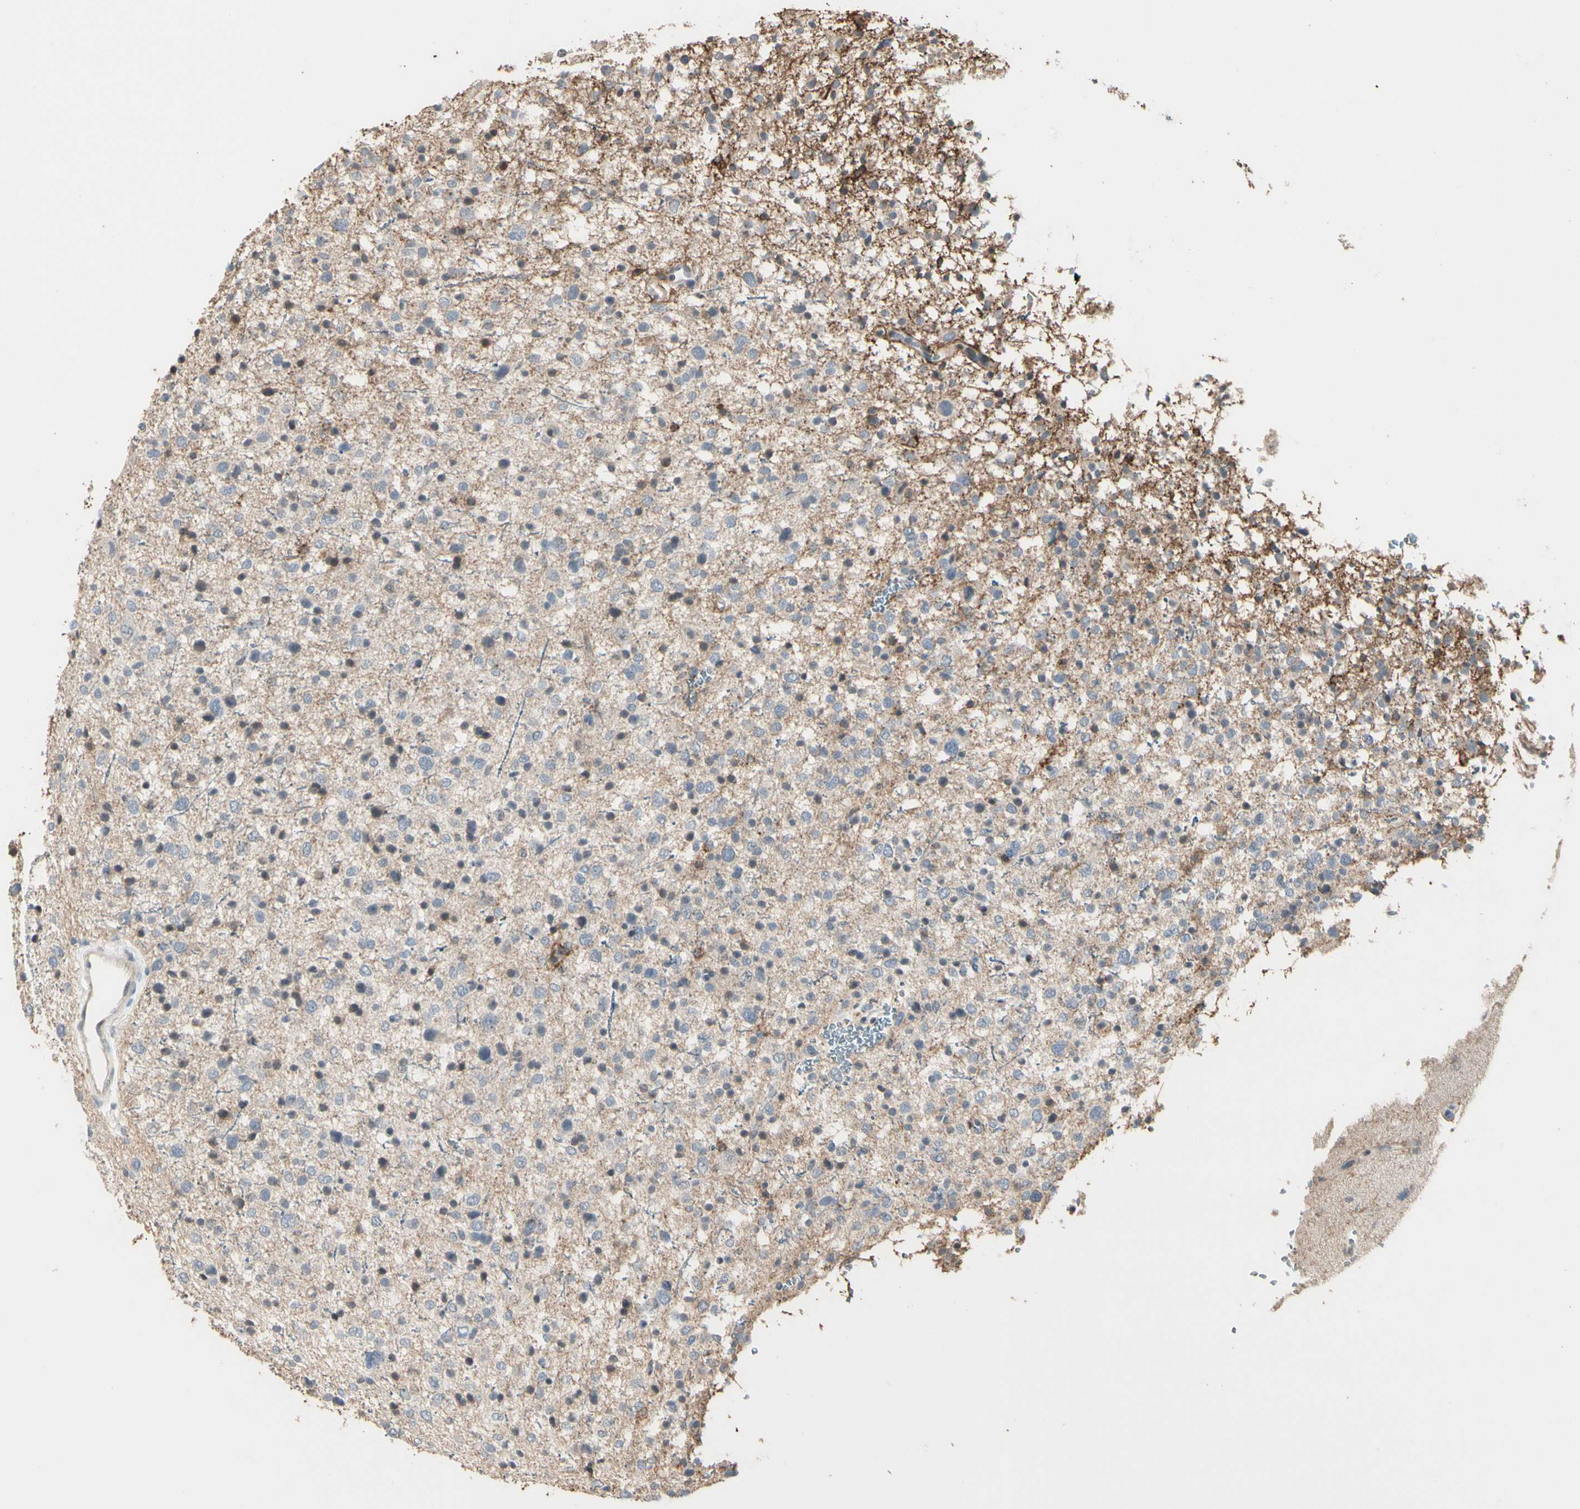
{"staining": {"intensity": "weak", "quantity": "25%-75%", "location": "nuclear"}, "tissue": "glioma", "cell_type": "Tumor cells", "image_type": "cancer", "snomed": [{"axis": "morphology", "description": "Glioma, malignant, Low grade"}, {"axis": "topography", "description": "Brain"}], "caption": "Tumor cells reveal low levels of weak nuclear staining in about 25%-75% of cells in human glioma.", "gene": "GREM1", "patient": {"sex": "female", "age": 37}}